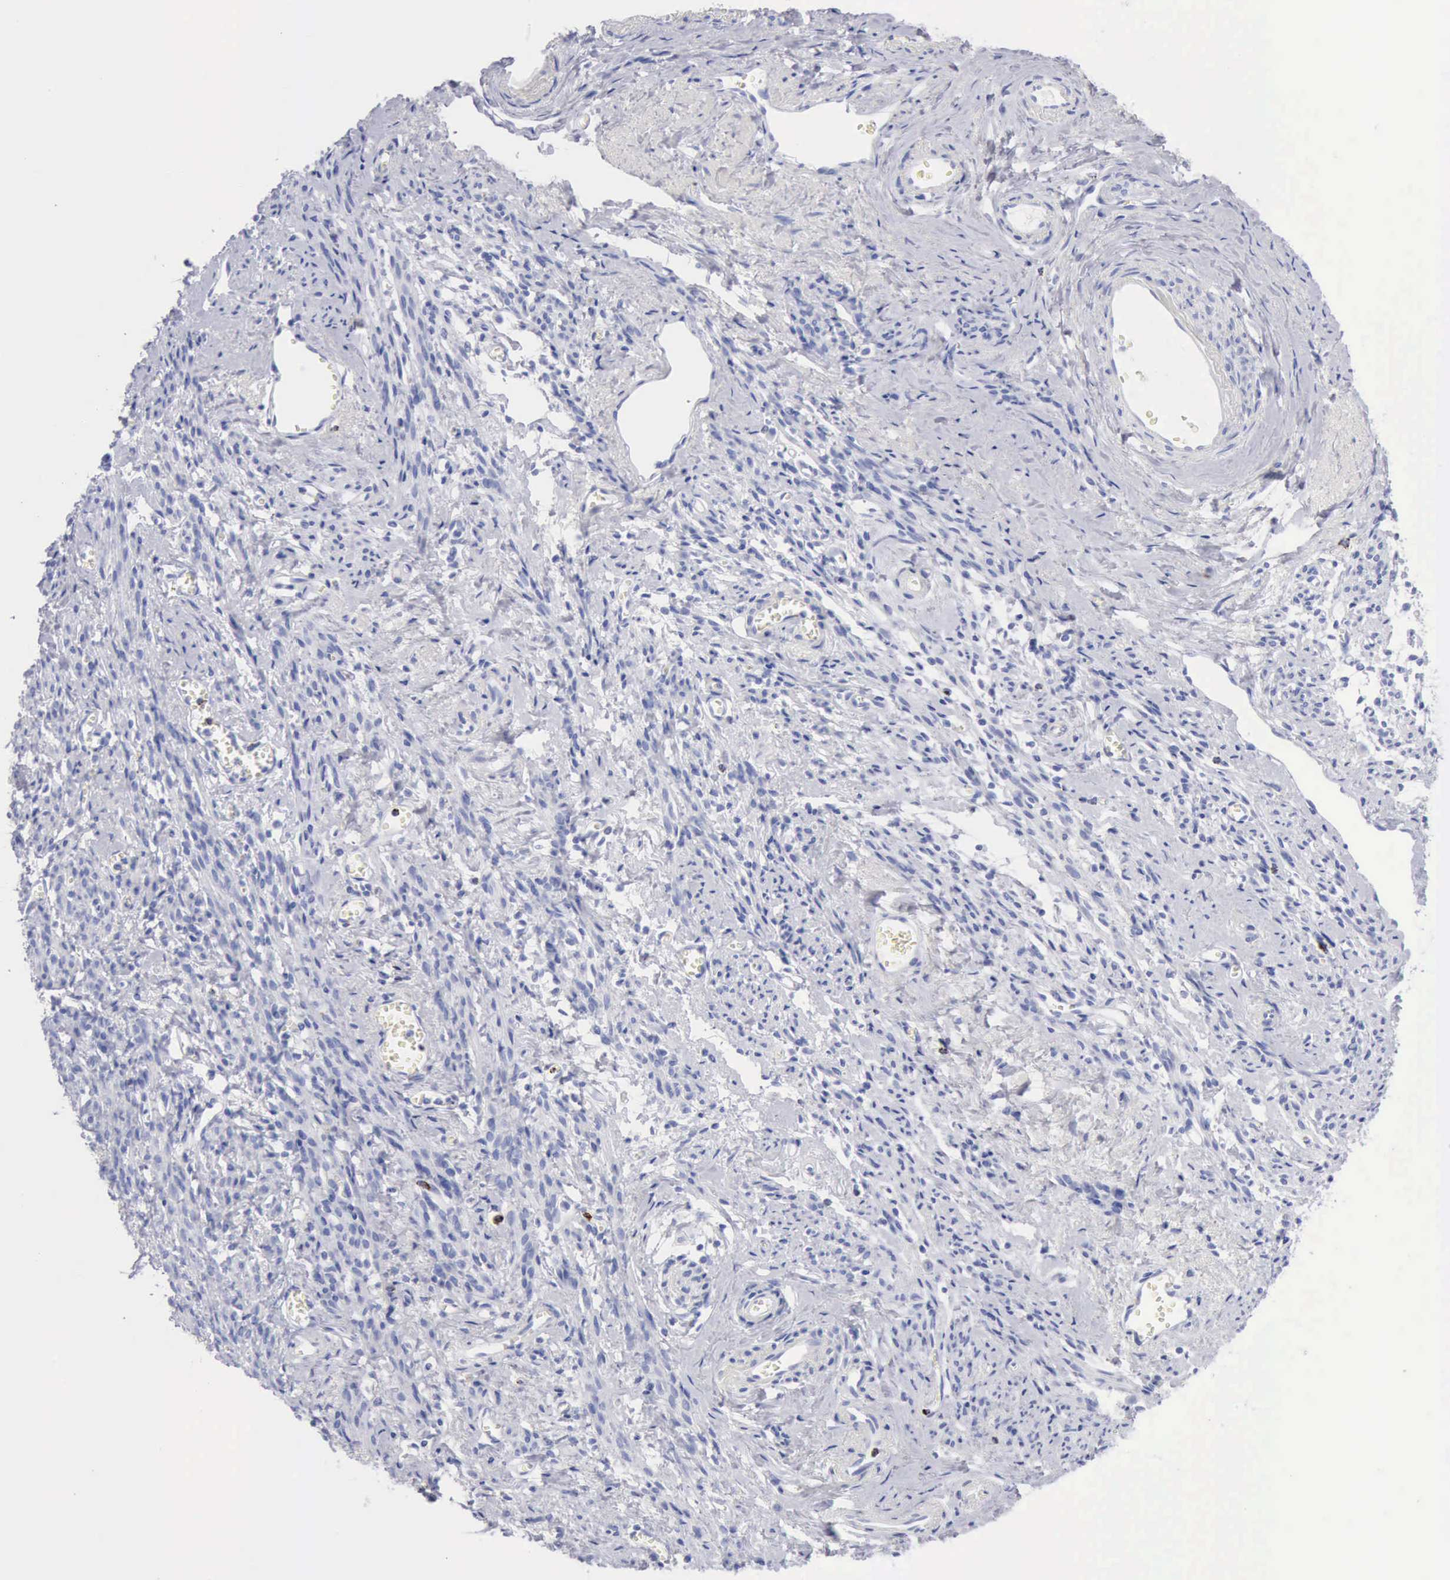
{"staining": {"intensity": "negative", "quantity": "none", "location": "none"}, "tissue": "endometrial cancer", "cell_type": "Tumor cells", "image_type": "cancer", "snomed": [{"axis": "morphology", "description": "Adenocarcinoma, NOS"}, {"axis": "topography", "description": "Endometrium"}], "caption": "DAB immunohistochemical staining of human endometrial cancer displays no significant positivity in tumor cells.", "gene": "GZMB", "patient": {"sex": "female", "age": 75}}